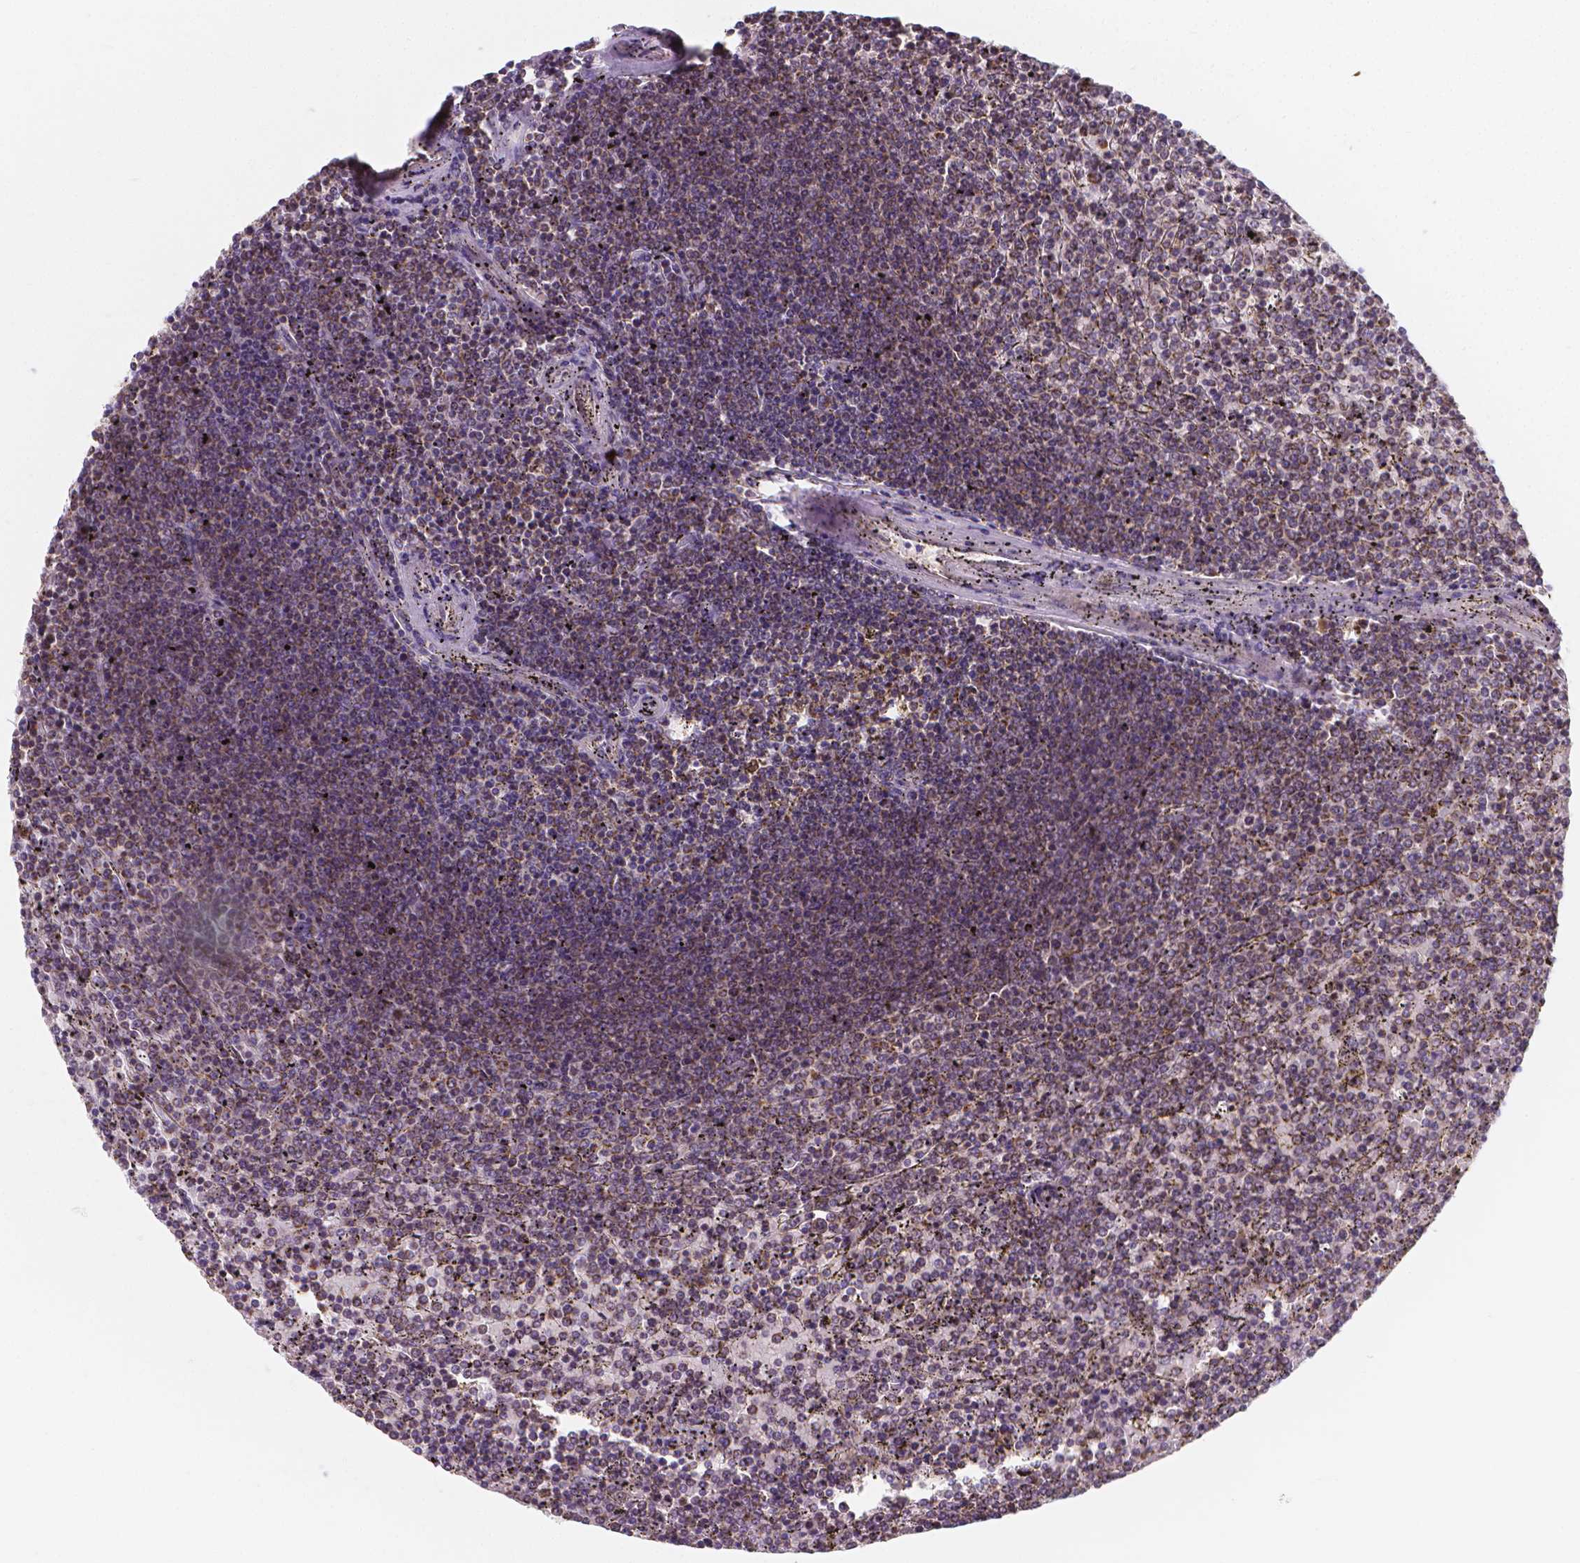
{"staining": {"intensity": "weak", "quantity": "25%-75%", "location": "cytoplasmic/membranous"}, "tissue": "lymphoma", "cell_type": "Tumor cells", "image_type": "cancer", "snomed": [{"axis": "morphology", "description": "Malignant lymphoma, non-Hodgkin's type, Low grade"}, {"axis": "topography", "description": "Spleen"}], "caption": "Lymphoma stained with DAB immunohistochemistry (IHC) demonstrates low levels of weak cytoplasmic/membranous positivity in approximately 25%-75% of tumor cells.", "gene": "SNCAIP", "patient": {"sex": "female", "age": 77}}